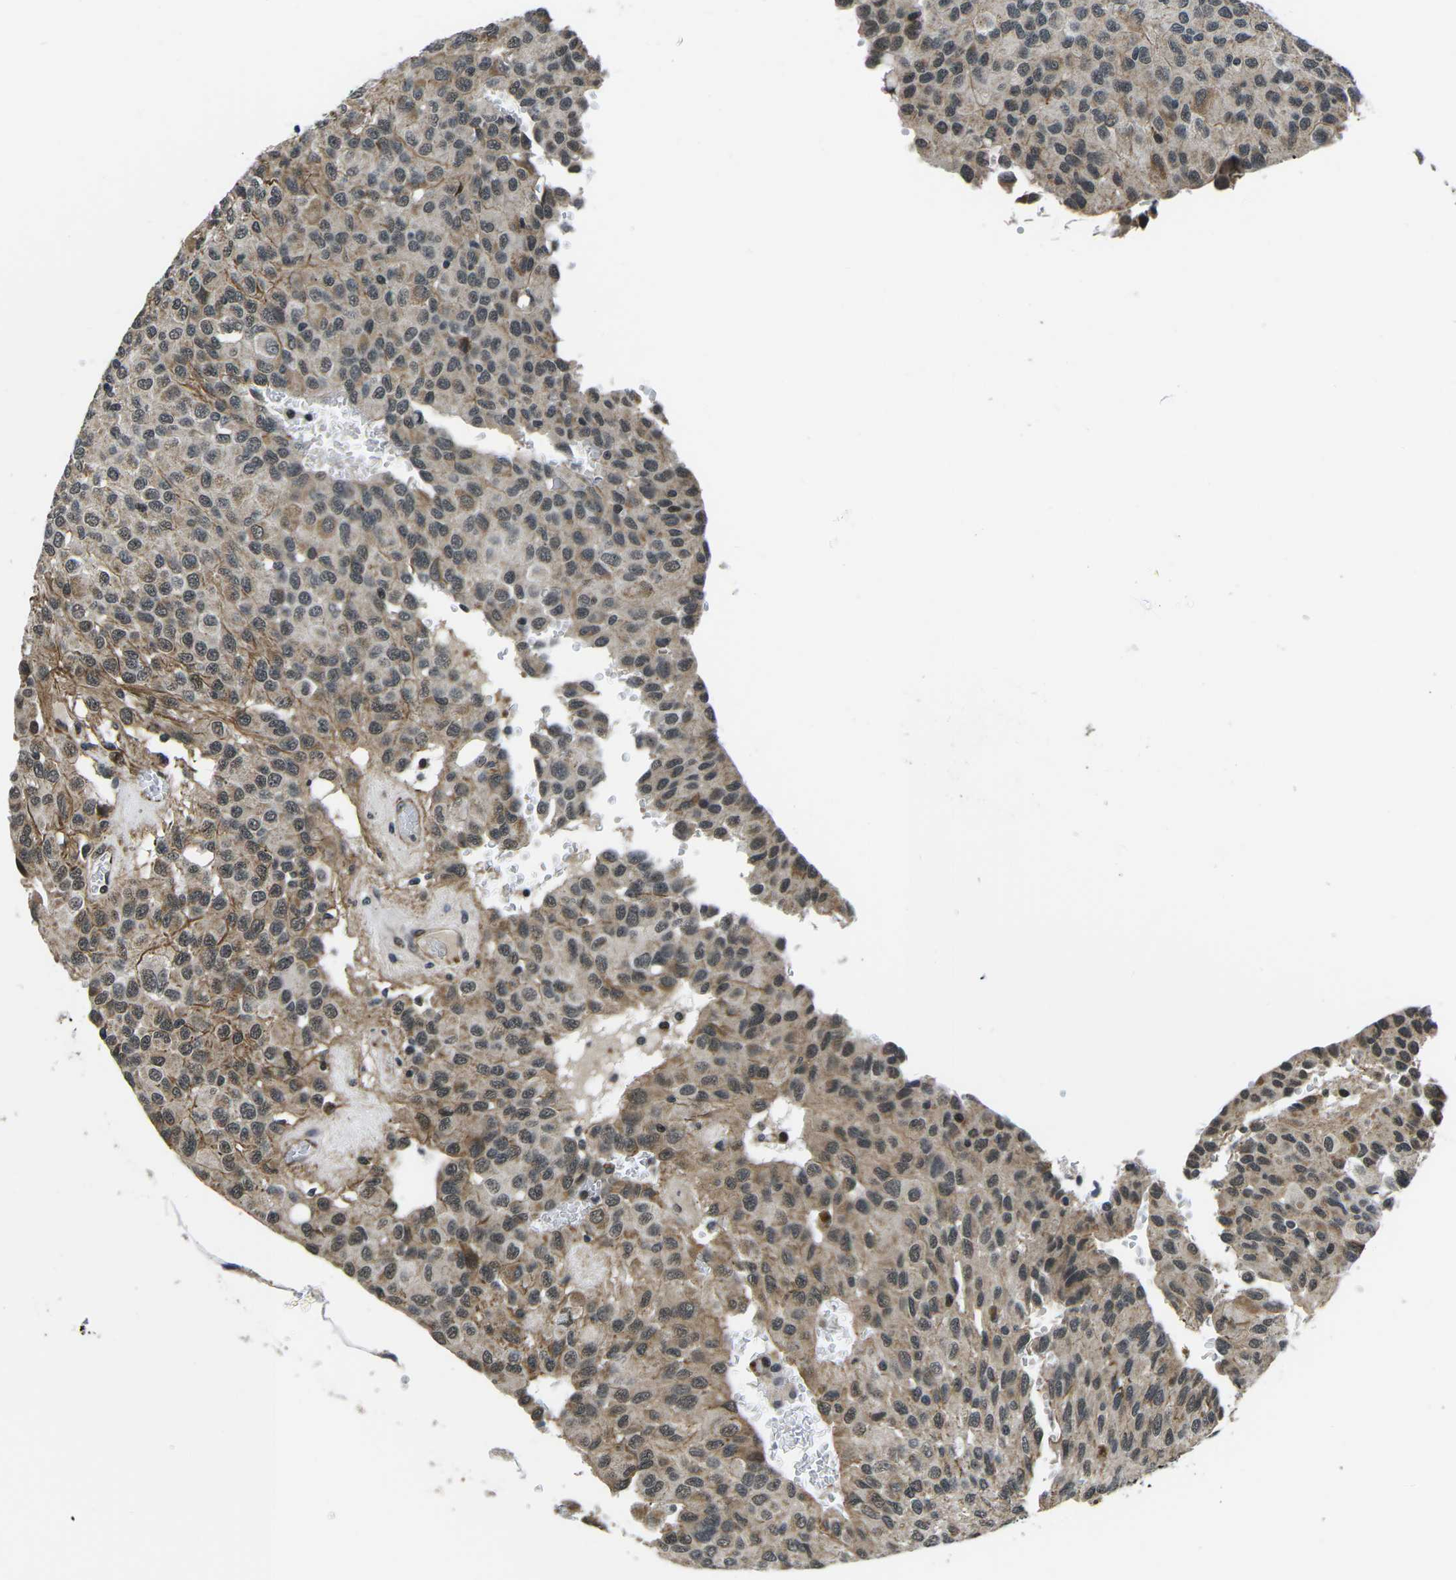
{"staining": {"intensity": "weak", "quantity": ">75%", "location": "cytoplasmic/membranous,nuclear"}, "tissue": "glioma", "cell_type": "Tumor cells", "image_type": "cancer", "snomed": [{"axis": "morphology", "description": "Glioma, malignant, High grade"}, {"axis": "topography", "description": "Brain"}], "caption": "Immunohistochemical staining of glioma displays low levels of weak cytoplasmic/membranous and nuclear positivity in about >75% of tumor cells.", "gene": "CCNE1", "patient": {"sex": "male", "age": 32}}